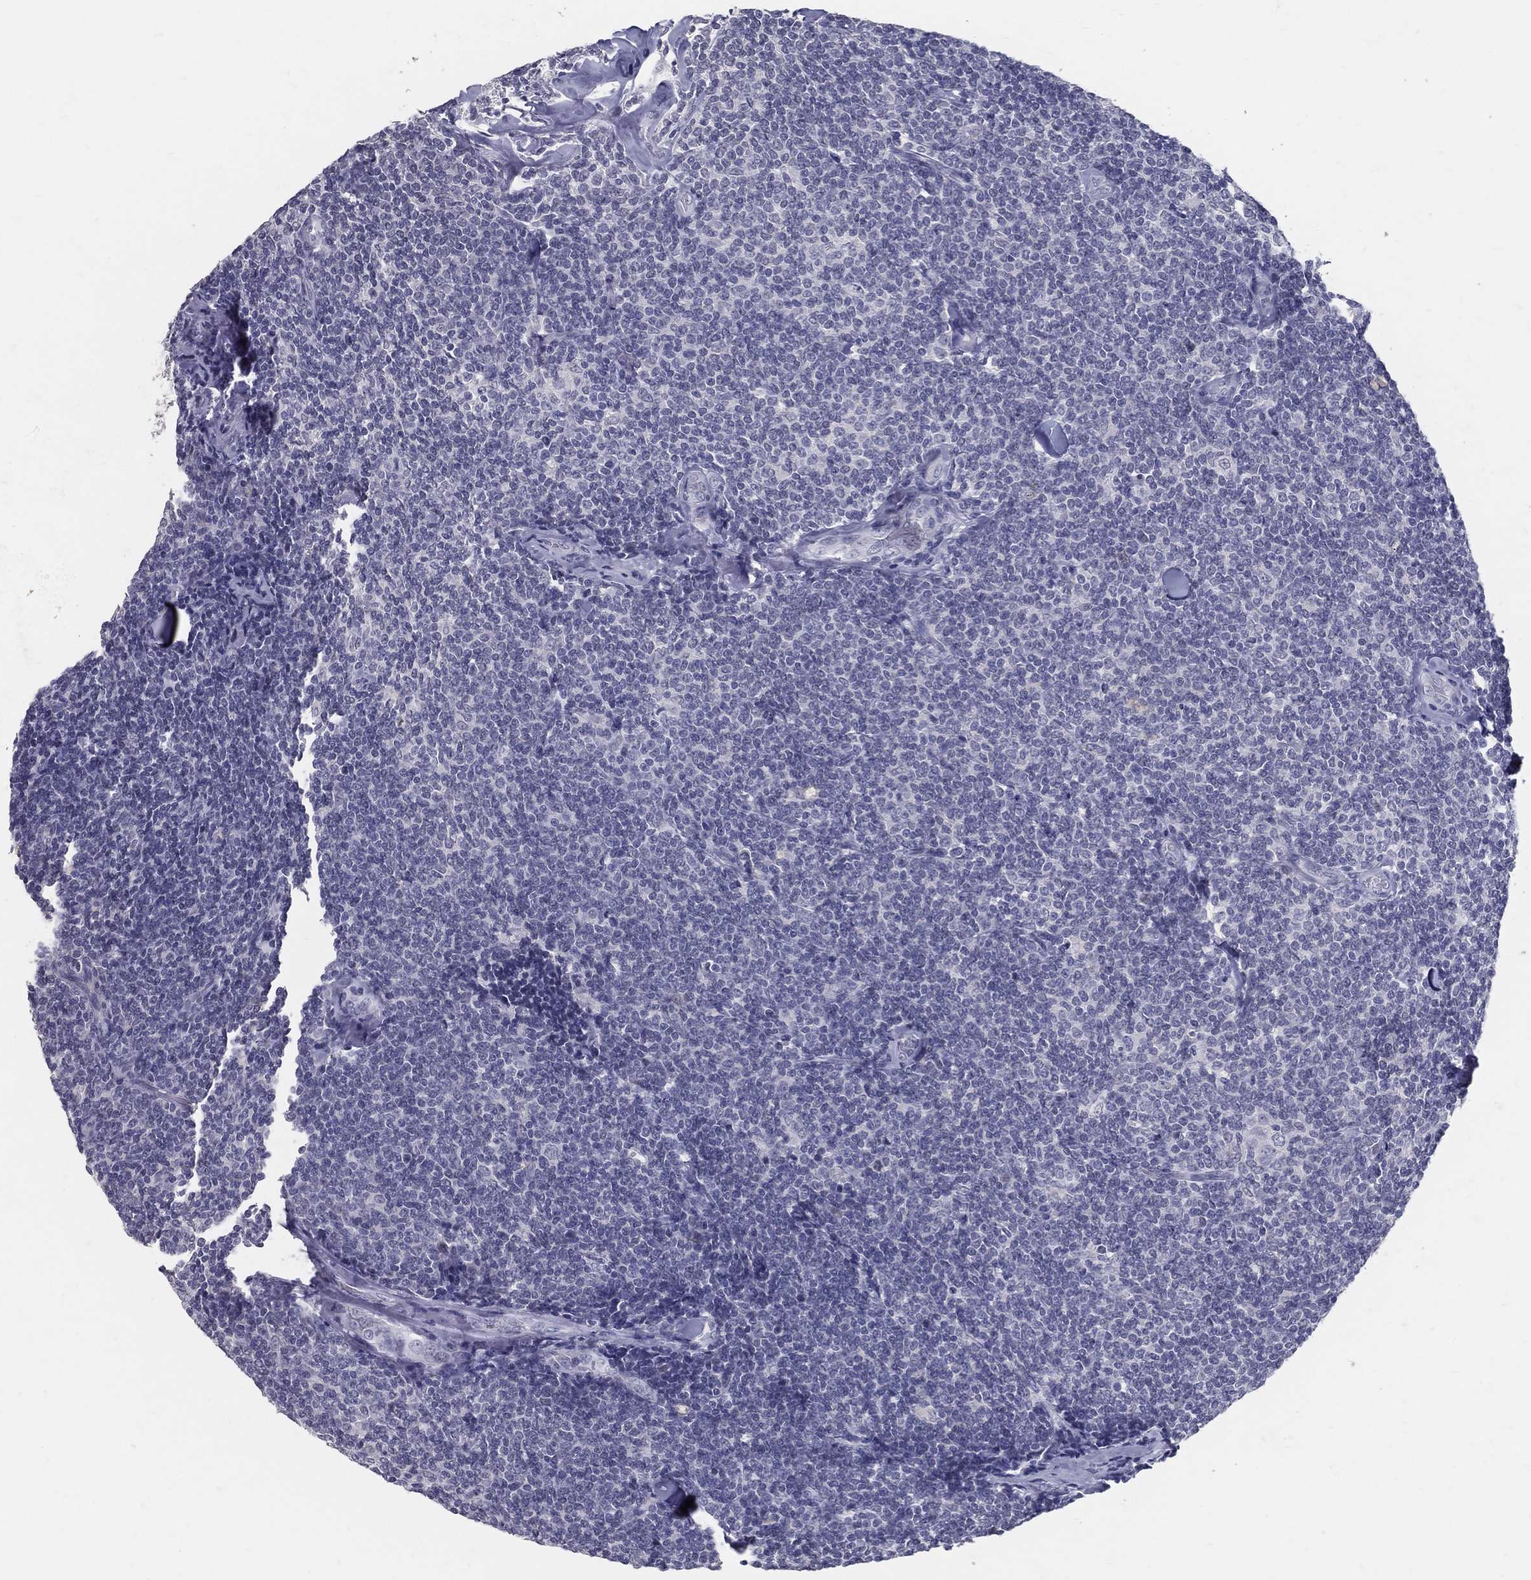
{"staining": {"intensity": "negative", "quantity": "none", "location": "none"}, "tissue": "lymphoma", "cell_type": "Tumor cells", "image_type": "cancer", "snomed": [{"axis": "morphology", "description": "Malignant lymphoma, non-Hodgkin's type, Low grade"}, {"axis": "topography", "description": "Lymph node"}], "caption": "Immunohistochemistry (IHC) micrograph of human lymphoma stained for a protein (brown), which reveals no expression in tumor cells.", "gene": "ACE2", "patient": {"sex": "female", "age": 56}}